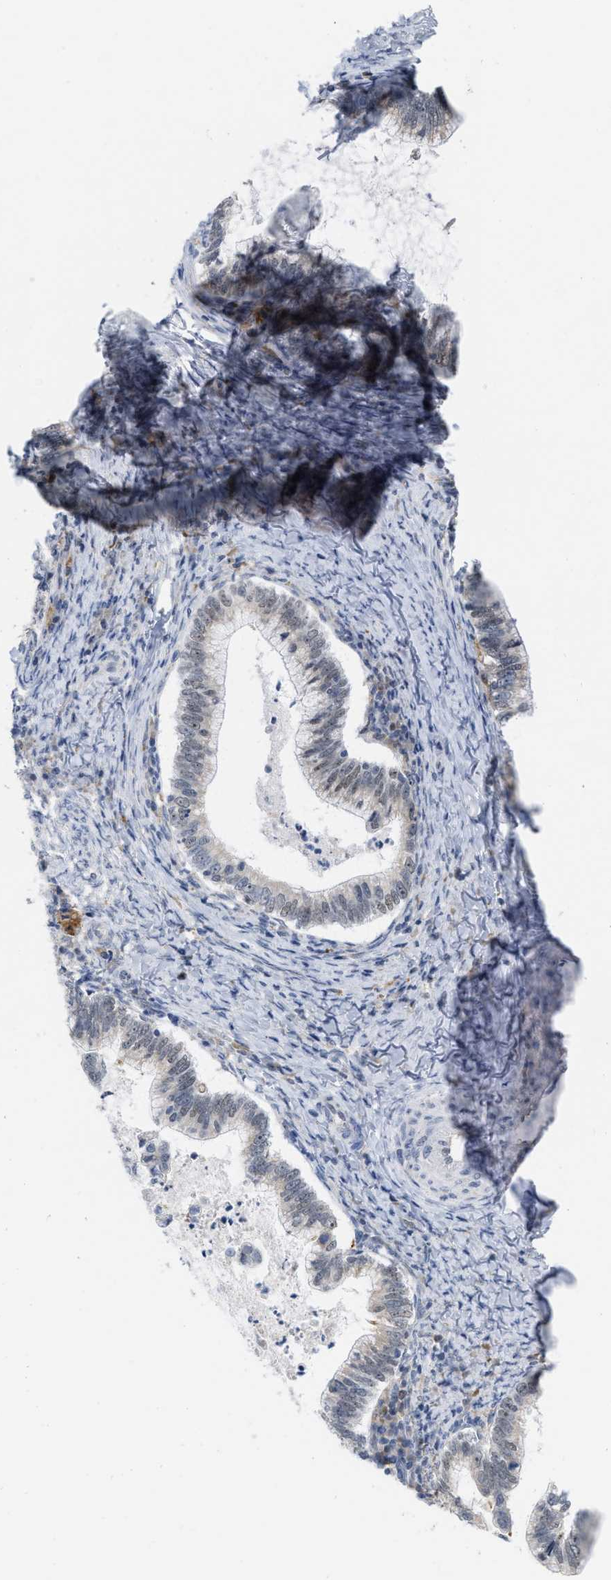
{"staining": {"intensity": "weak", "quantity": "<25%", "location": "nuclear"}, "tissue": "cervical cancer", "cell_type": "Tumor cells", "image_type": "cancer", "snomed": [{"axis": "morphology", "description": "Adenocarcinoma, NOS"}, {"axis": "topography", "description": "Cervix"}], "caption": "Immunohistochemistry of human cervical adenocarcinoma reveals no positivity in tumor cells.", "gene": "ELAC2", "patient": {"sex": "female", "age": 36}}